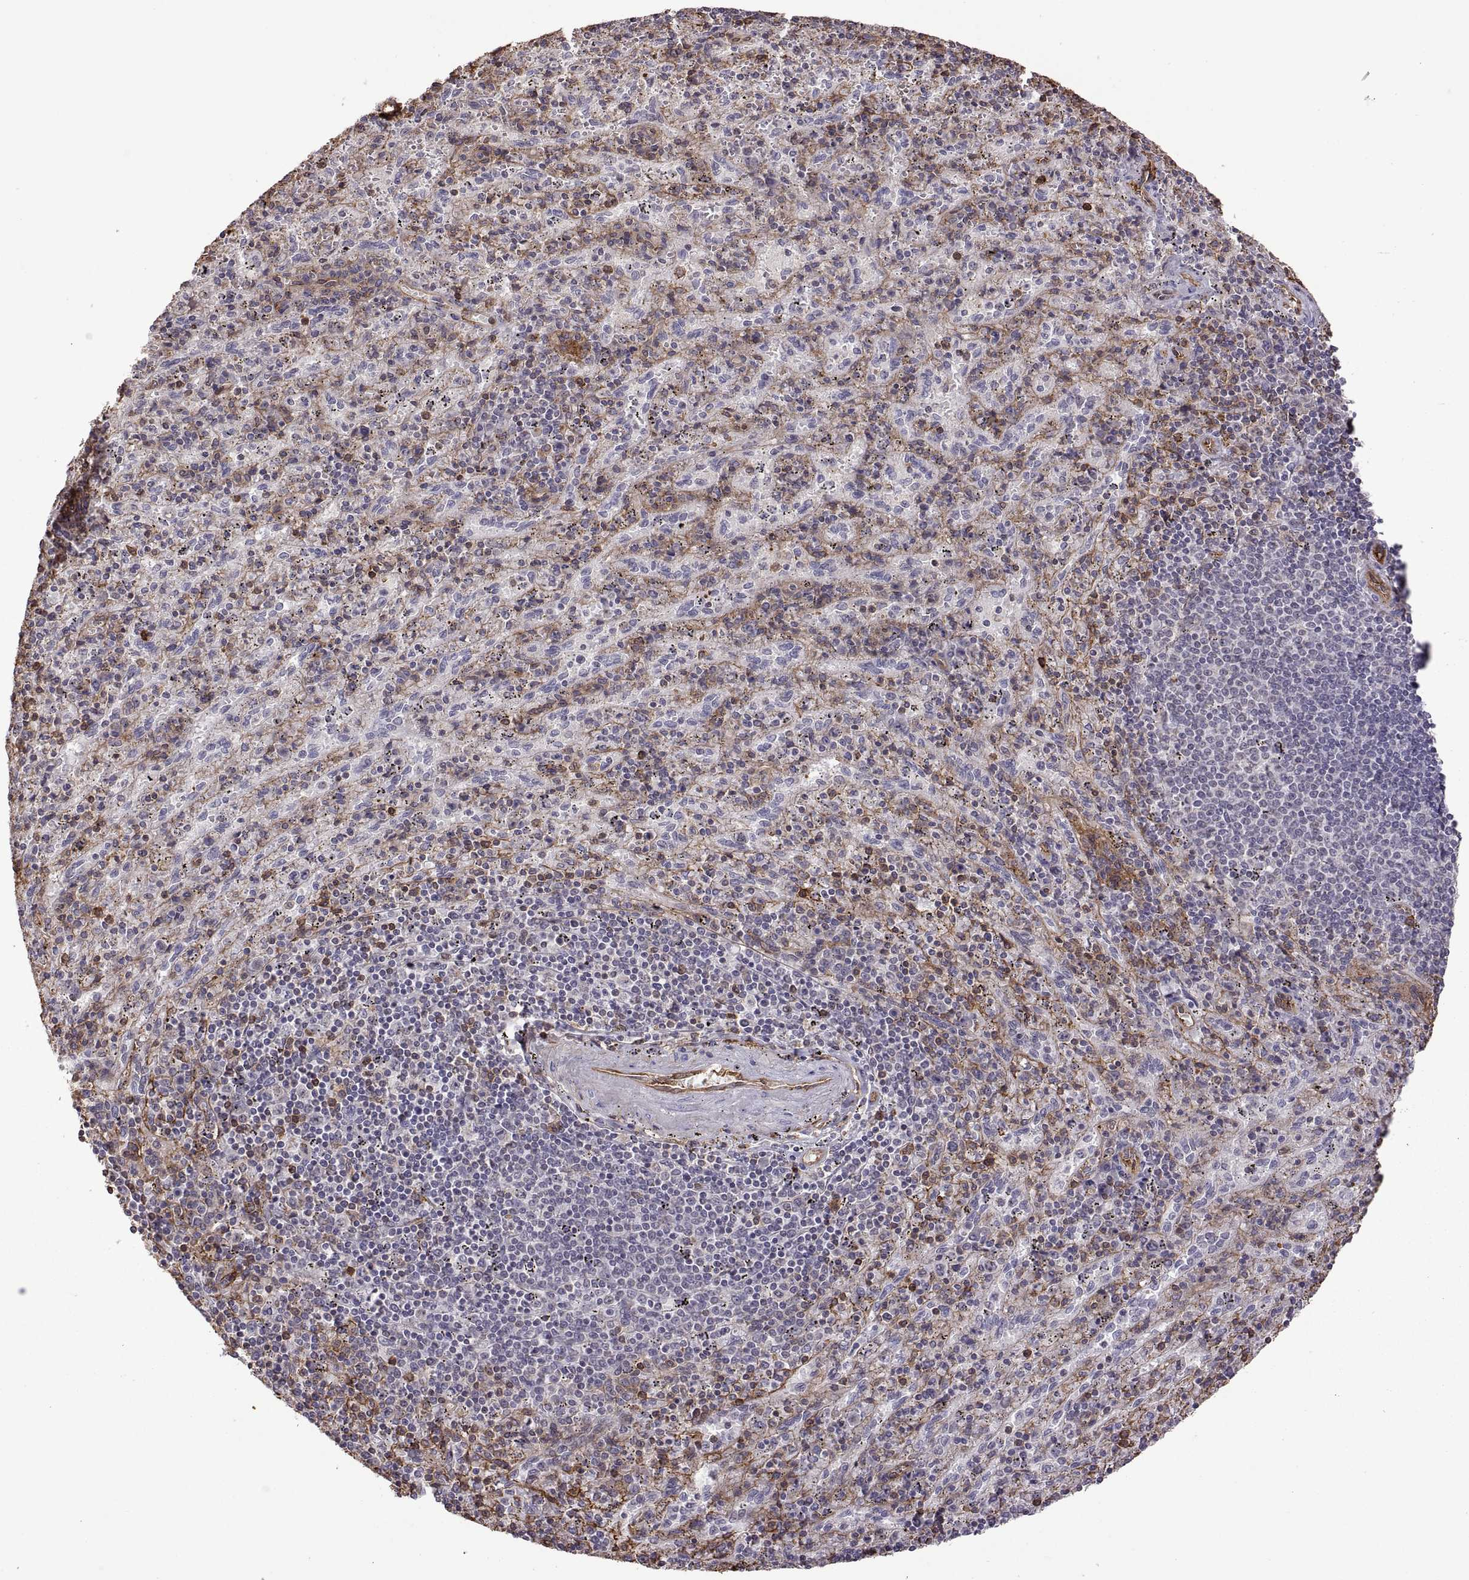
{"staining": {"intensity": "negative", "quantity": "none", "location": "none"}, "tissue": "spleen", "cell_type": "Cells in red pulp", "image_type": "normal", "snomed": [{"axis": "morphology", "description": "Normal tissue, NOS"}, {"axis": "topography", "description": "Spleen"}], "caption": "Immunohistochemistry (IHC) of benign human spleen reveals no staining in cells in red pulp.", "gene": "S100A10", "patient": {"sex": "male", "age": 57}}